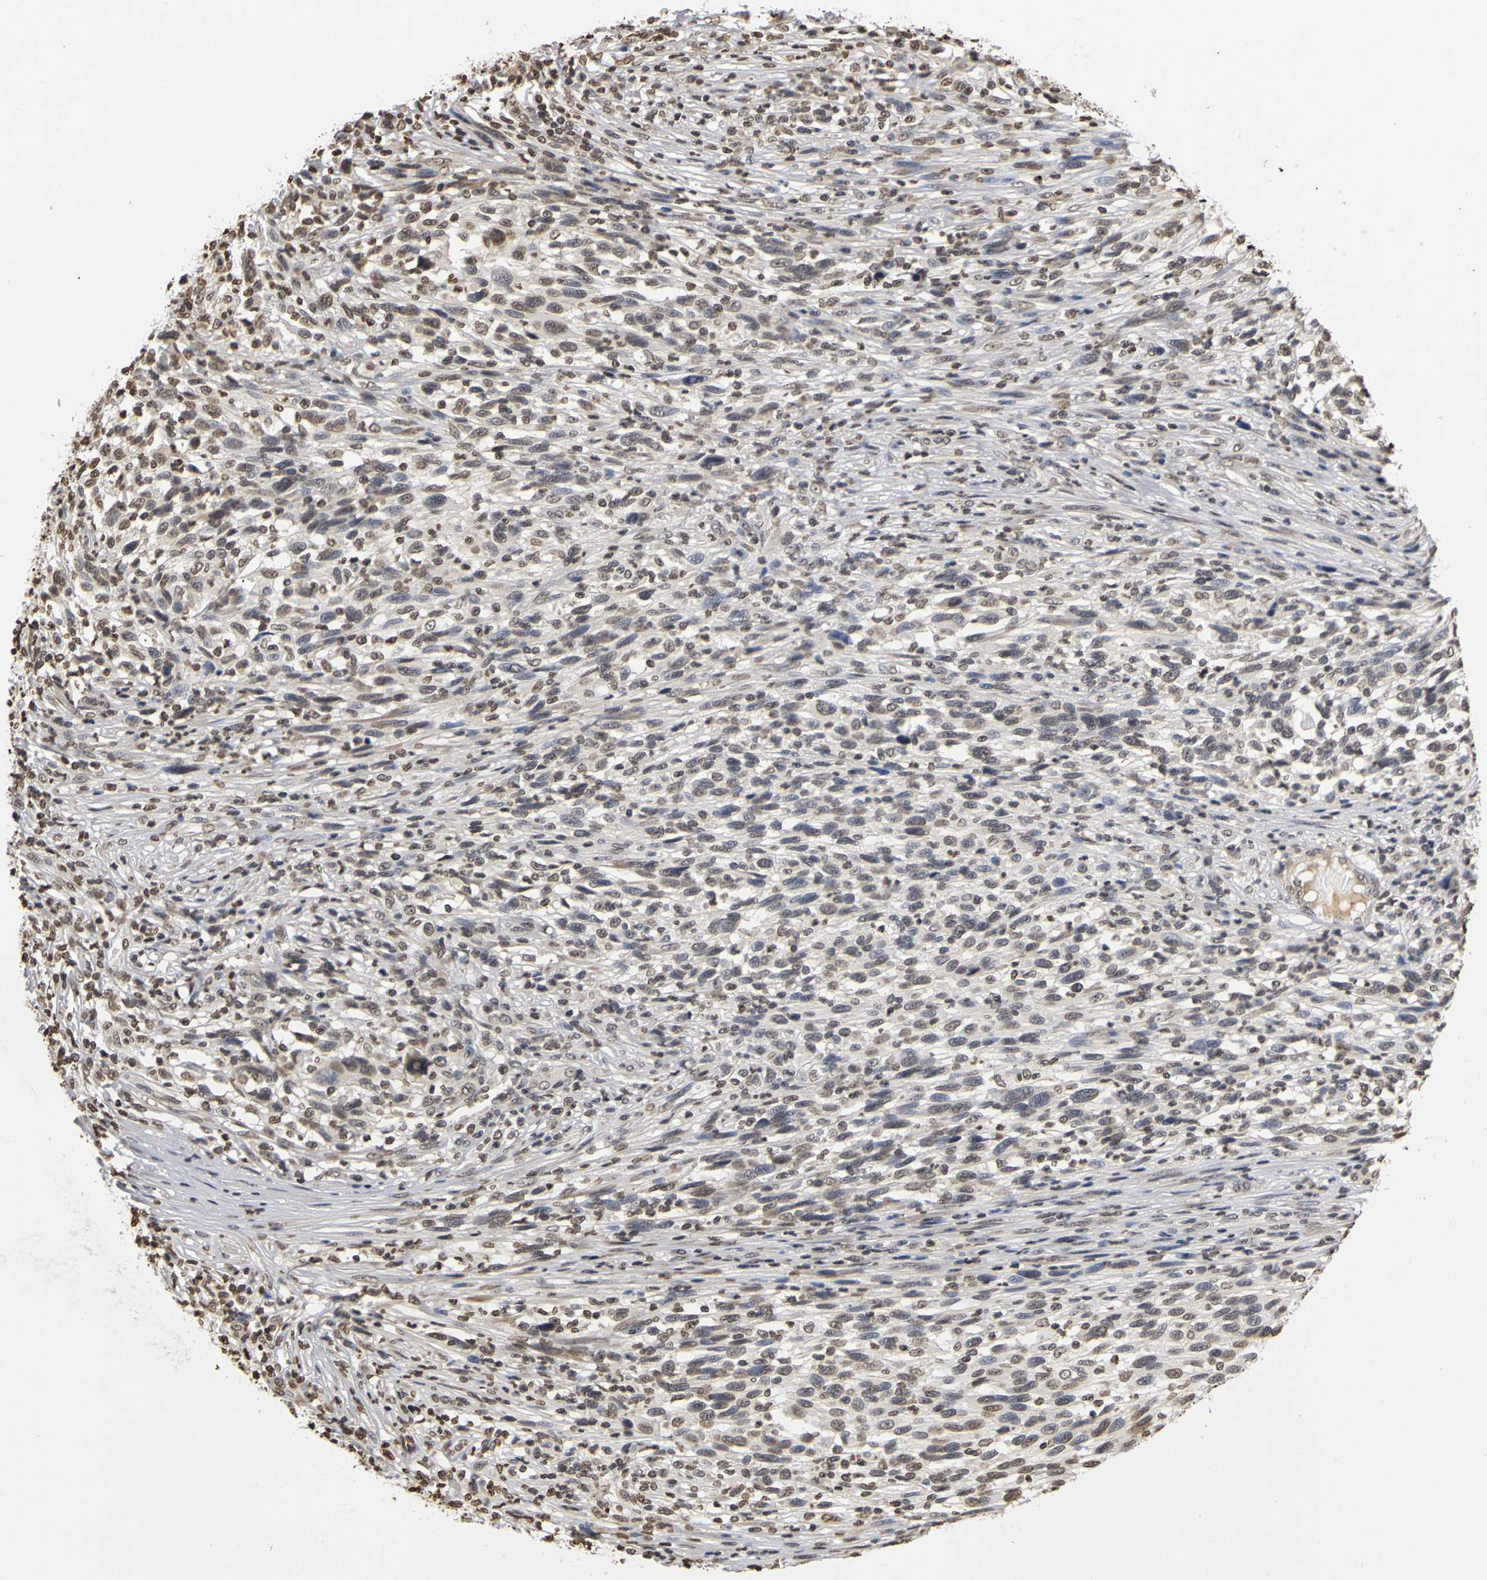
{"staining": {"intensity": "weak", "quantity": "<25%", "location": "nuclear"}, "tissue": "melanoma", "cell_type": "Tumor cells", "image_type": "cancer", "snomed": [{"axis": "morphology", "description": "Malignant melanoma, Metastatic site"}, {"axis": "topography", "description": "Lymph node"}], "caption": "Immunohistochemistry (IHC) photomicrograph of neoplastic tissue: malignant melanoma (metastatic site) stained with DAB (3,3'-diaminobenzidine) displays no significant protein staining in tumor cells.", "gene": "ERCC2", "patient": {"sex": "male", "age": 61}}